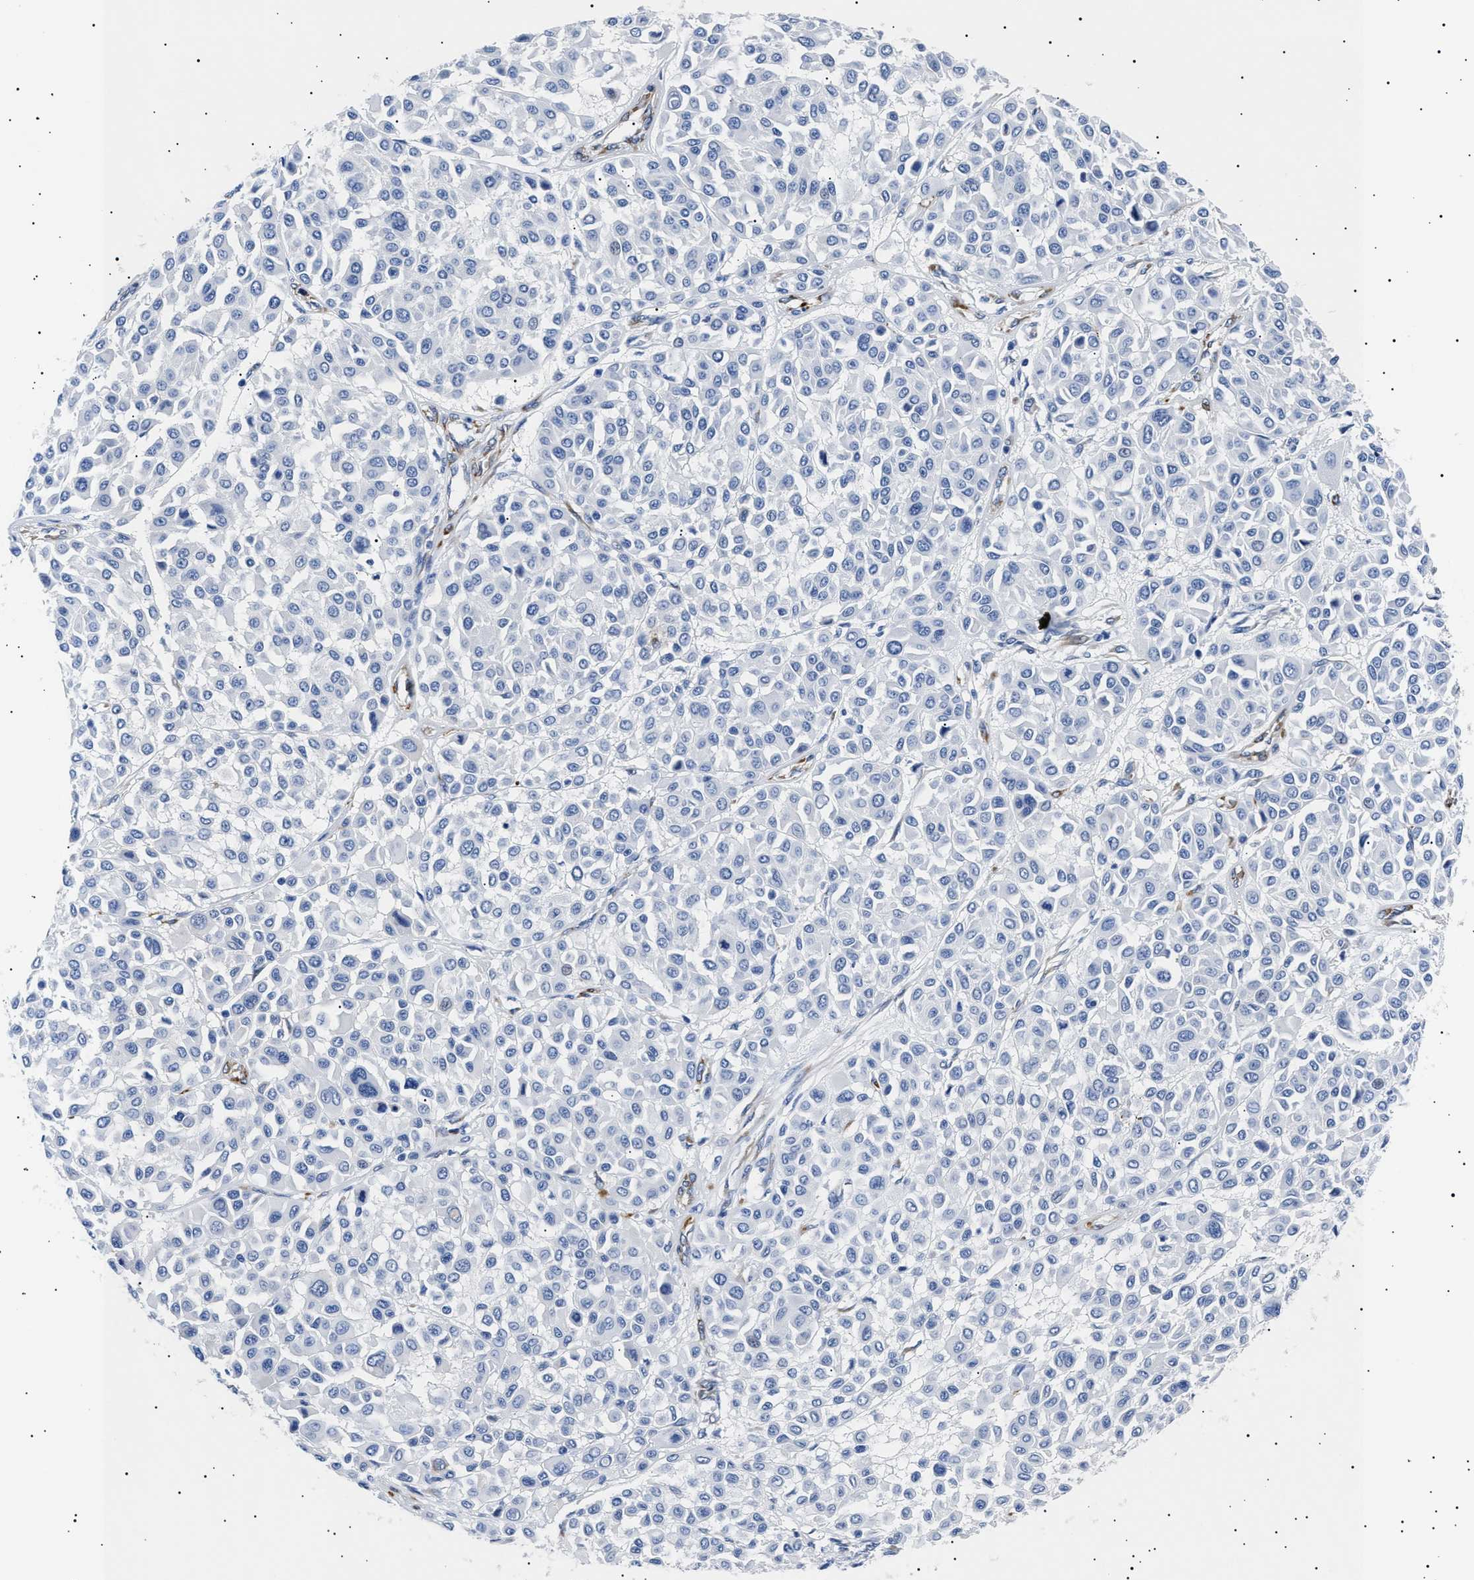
{"staining": {"intensity": "negative", "quantity": "none", "location": "none"}, "tissue": "melanoma", "cell_type": "Tumor cells", "image_type": "cancer", "snomed": [{"axis": "morphology", "description": "Malignant melanoma, Metastatic site"}, {"axis": "topography", "description": "Soft tissue"}], "caption": "Histopathology image shows no significant protein staining in tumor cells of melanoma. The staining is performed using DAB (3,3'-diaminobenzidine) brown chromogen with nuclei counter-stained in using hematoxylin.", "gene": "HEMGN", "patient": {"sex": "male", "age": 41}}